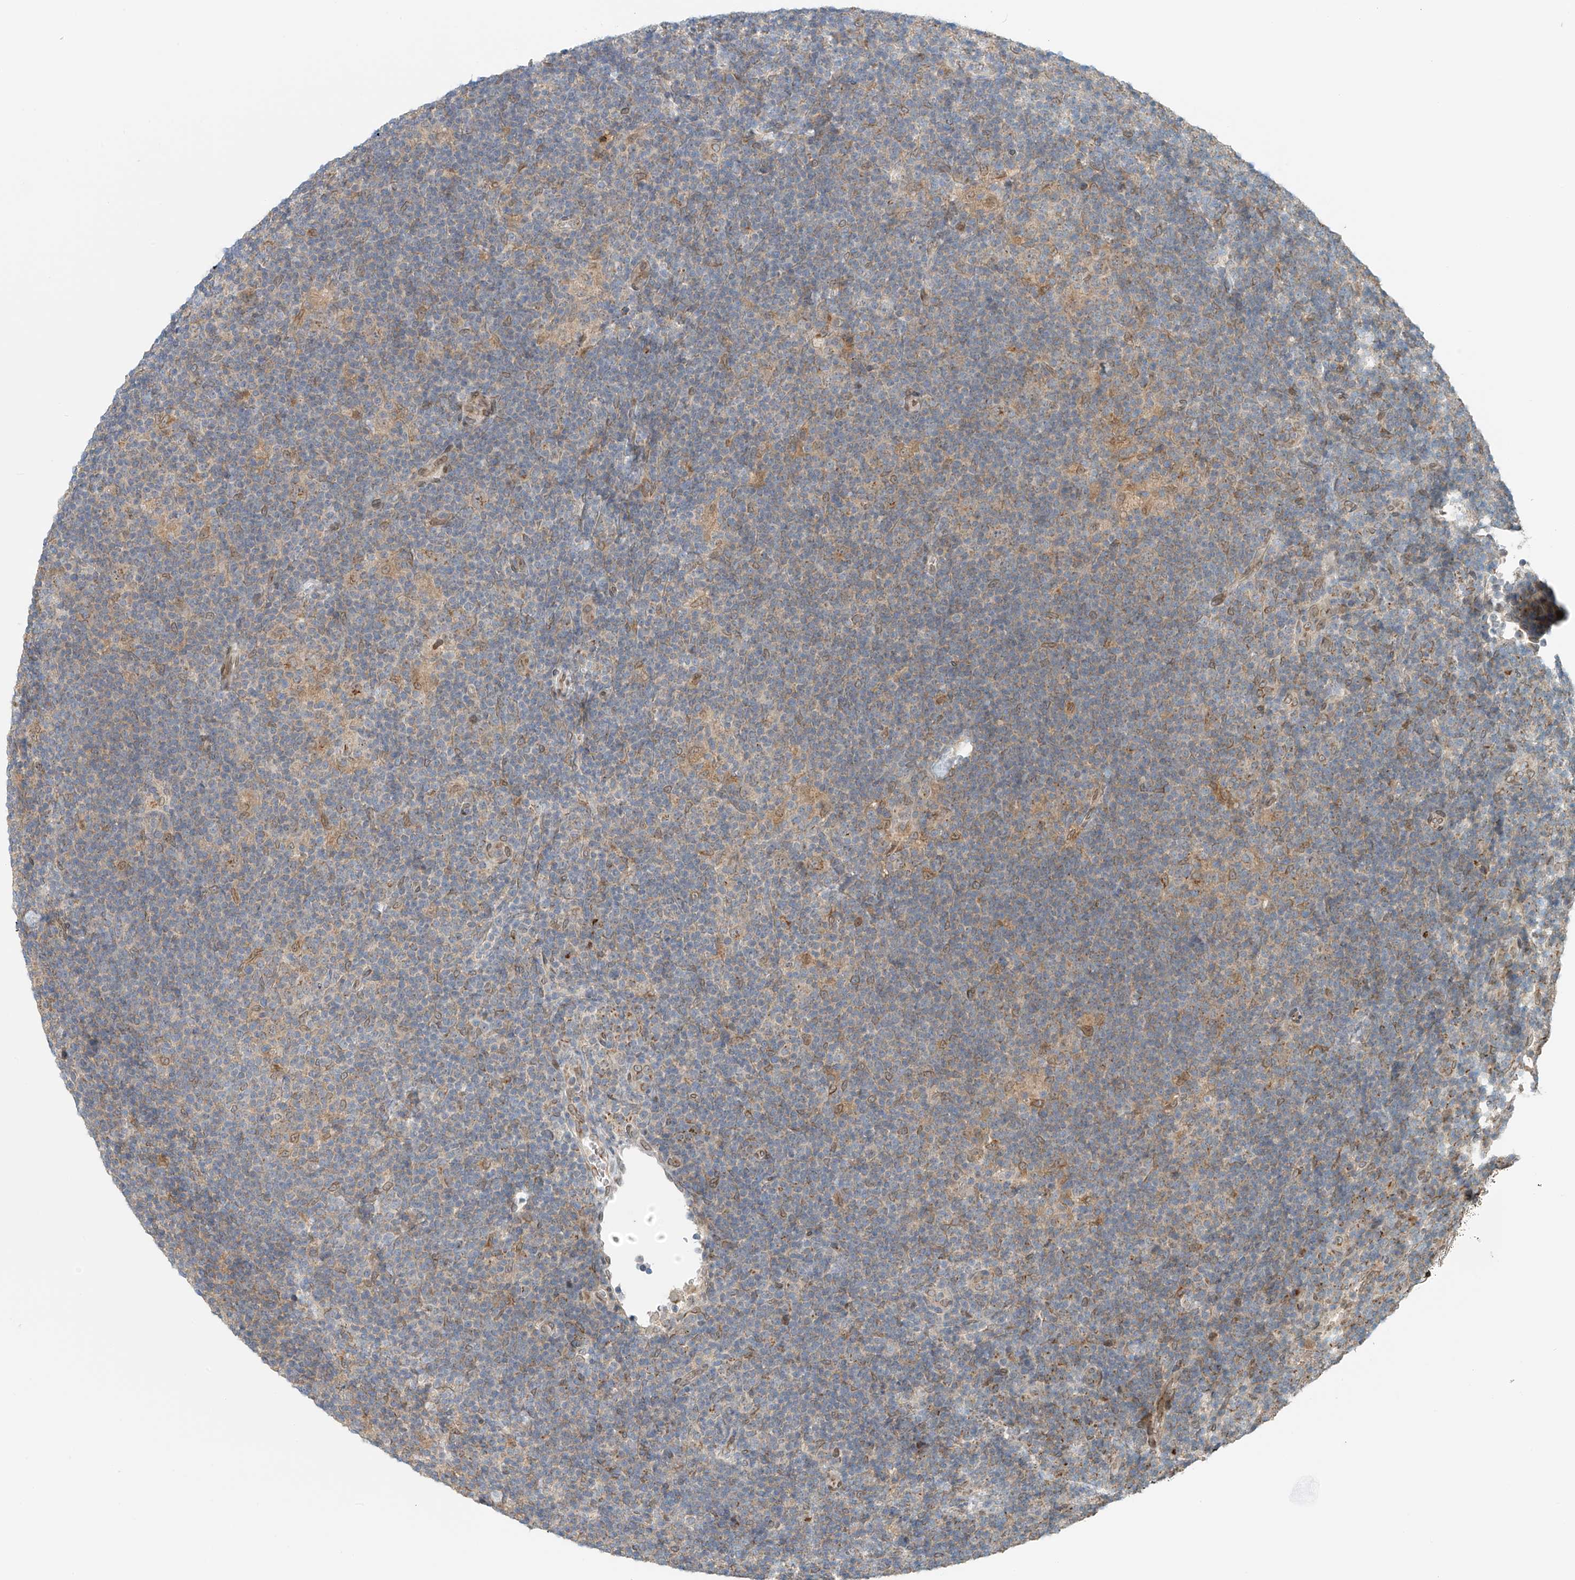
{"staining": {"intensity": "negative", "quantity": "none", "location": "none"}, "tissue": "lymphoma", "cell_type": "Tumor cells", "image_type": "cancer", "snomed": [{"axis": "morphology", "description": "Hodgkin's disease, NOS"}, {"axis": "topography", "description": "Lymph node"}], "caption": "An immunohistochemistry photomicrograph of lymphoma is shown. There is no staining in tumor cells of lymphoma. (DAB (3,3'-diaminobenzidine) immunohistochemistry (IHC) with hematoxylin counter stain).", "gene": "STARD9", "patient": {"sex": "female", "age": 57}}